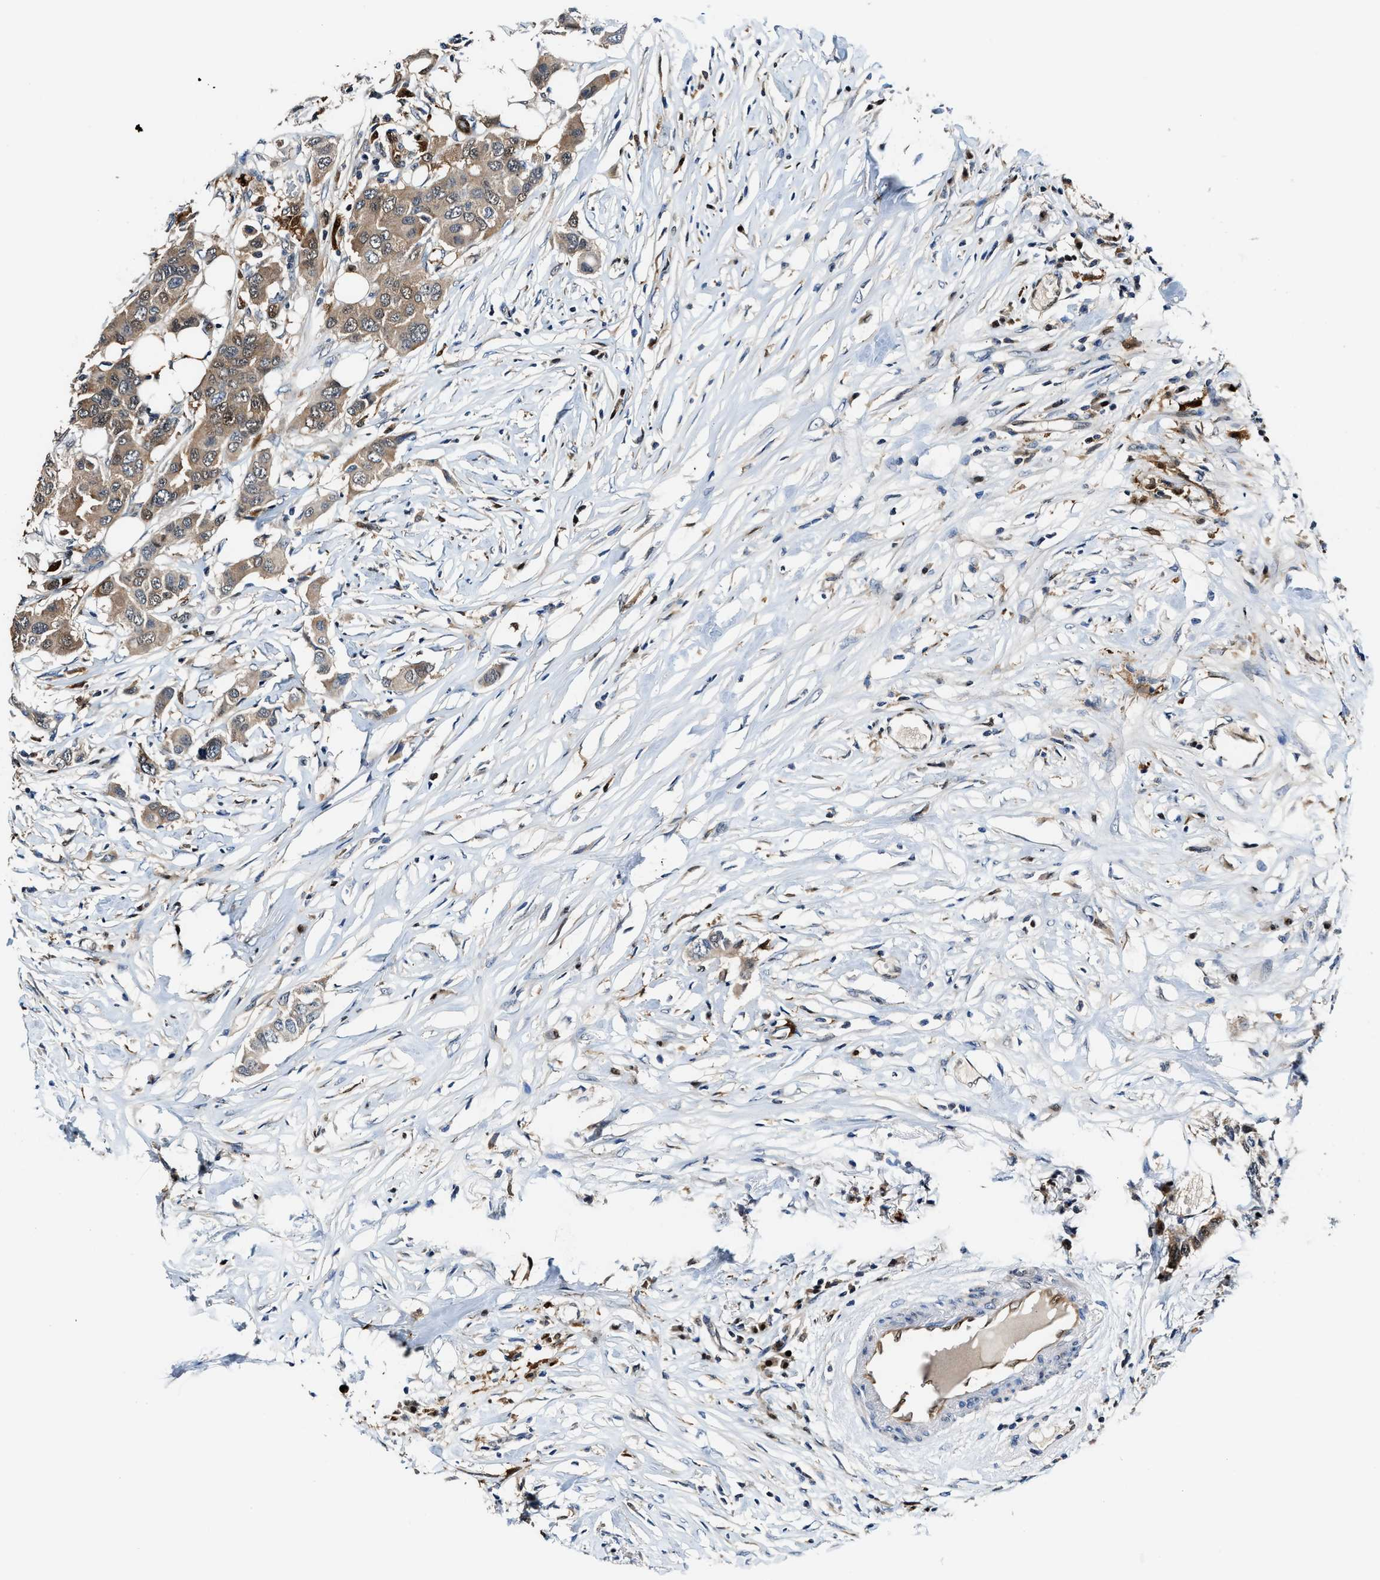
{"staining": {"intensity": "moderate", "quantity": ">75%", "location": "cytoplasmic/membranous,nuclear"}, "tissue": "breast cancer", "cell_type": "Tumor cells", "image_type": "cancer", "snomed": [{"axis": "morphology", "description": "Duct carcinoma"}, {"axis": "topography", "description": "Breast"}], "caption": "Immunohistochemistry (DAB) staining of human infiltrating ductal carcinoma (breast) shows moderate cytoplasmic/membranous and nuclear protein expression in approximately >75% of tumor cells.", "gene": "LTA4H", "patient": {"sex": "female", "age": 50}}